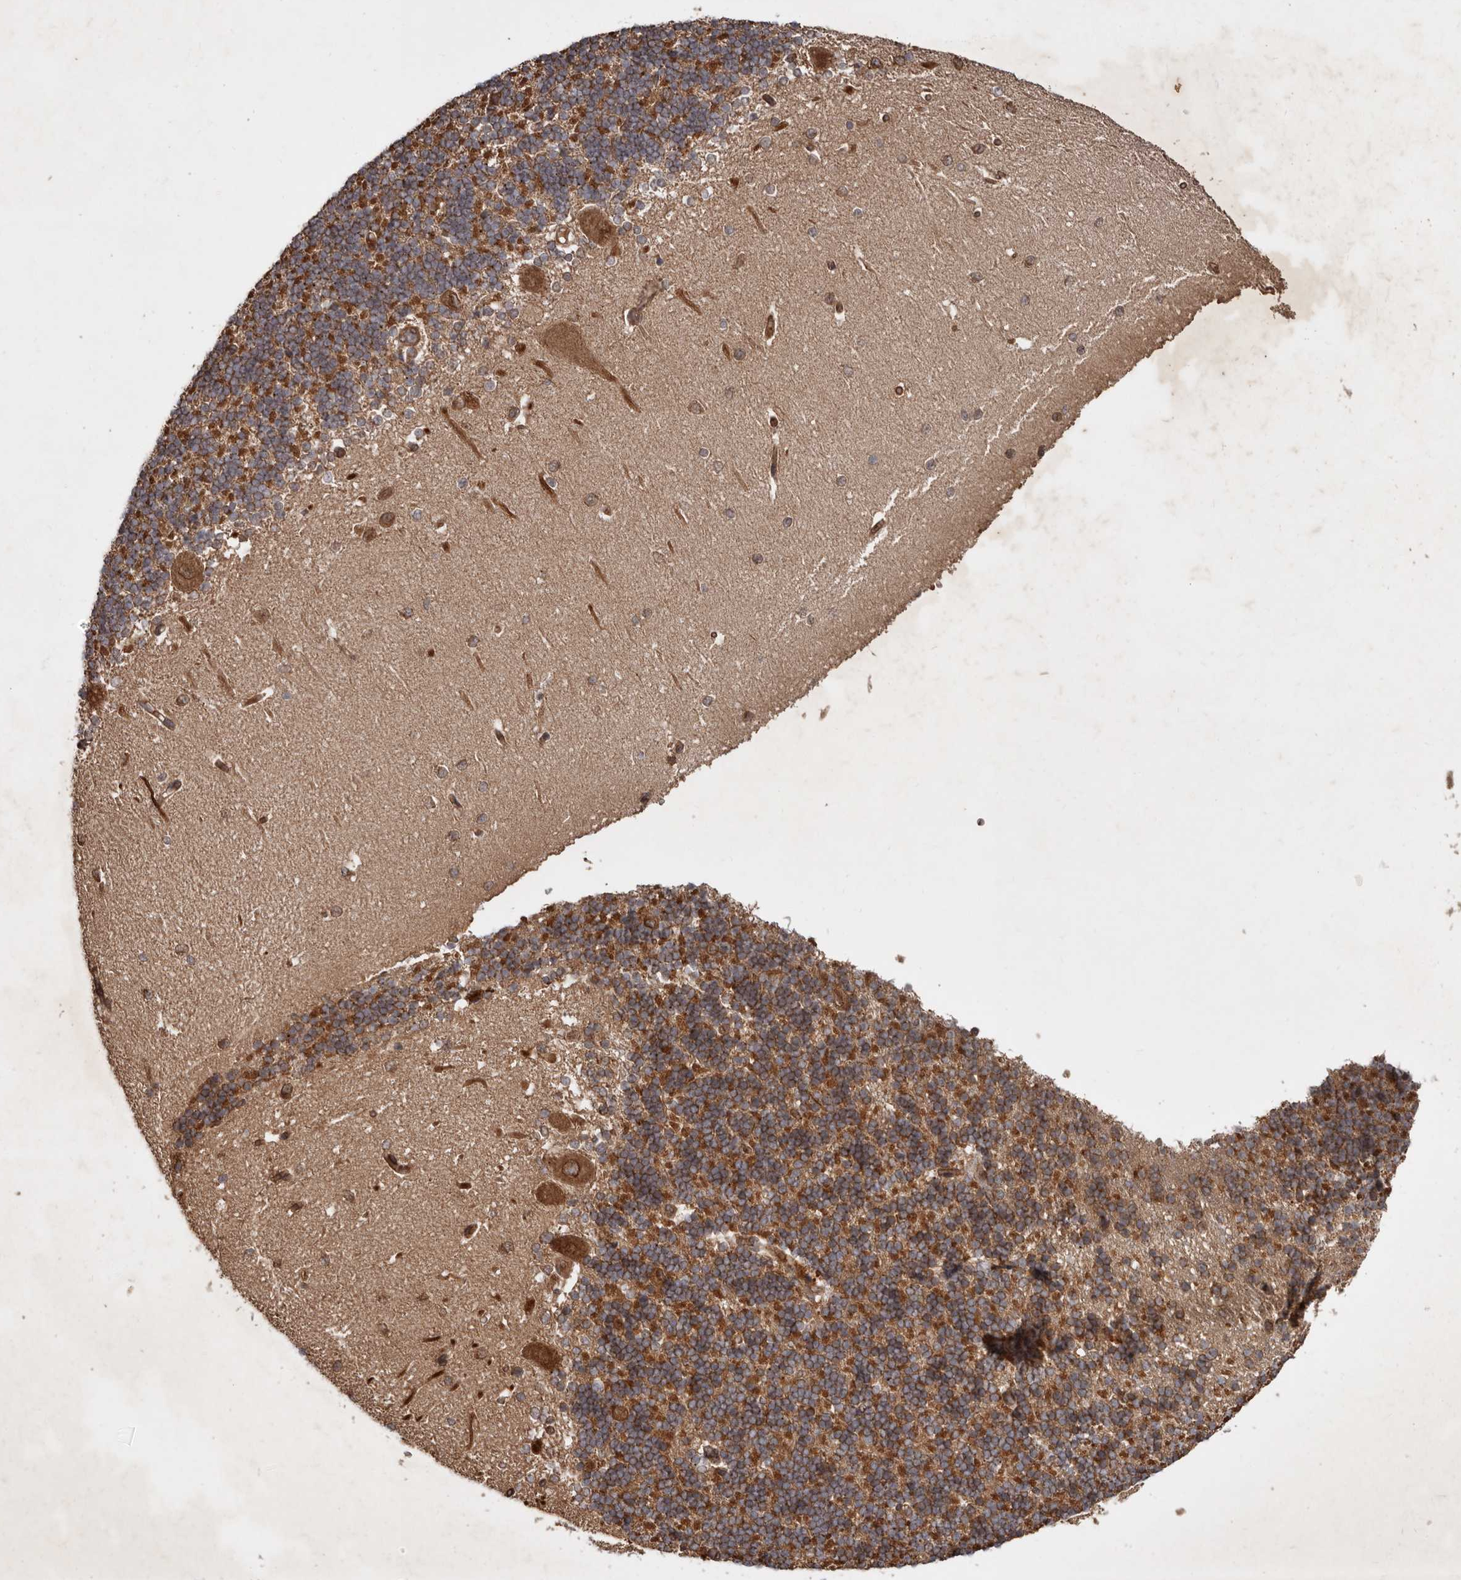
{"staining": {"intensity": "moderate", "quantity": "25%-75%", "location": "cytoplasmic/membranous"}, "tissue": "cerebellum", "cell_type": "Cells in granular layer", "image_type": "normal", "snomed": [{"axis": "morphology", "description": "Normal tissue, NOS"}, {"axis": "topography", "description": "Cerebellum"}], "caption": "Cells in granular layer reveal moderate cytoplasmic/membranous positivity in about 25%-75% of cells in benign cerebellum.", "gene": "STK36", "patient": {"sex": "male", "age": 37}}